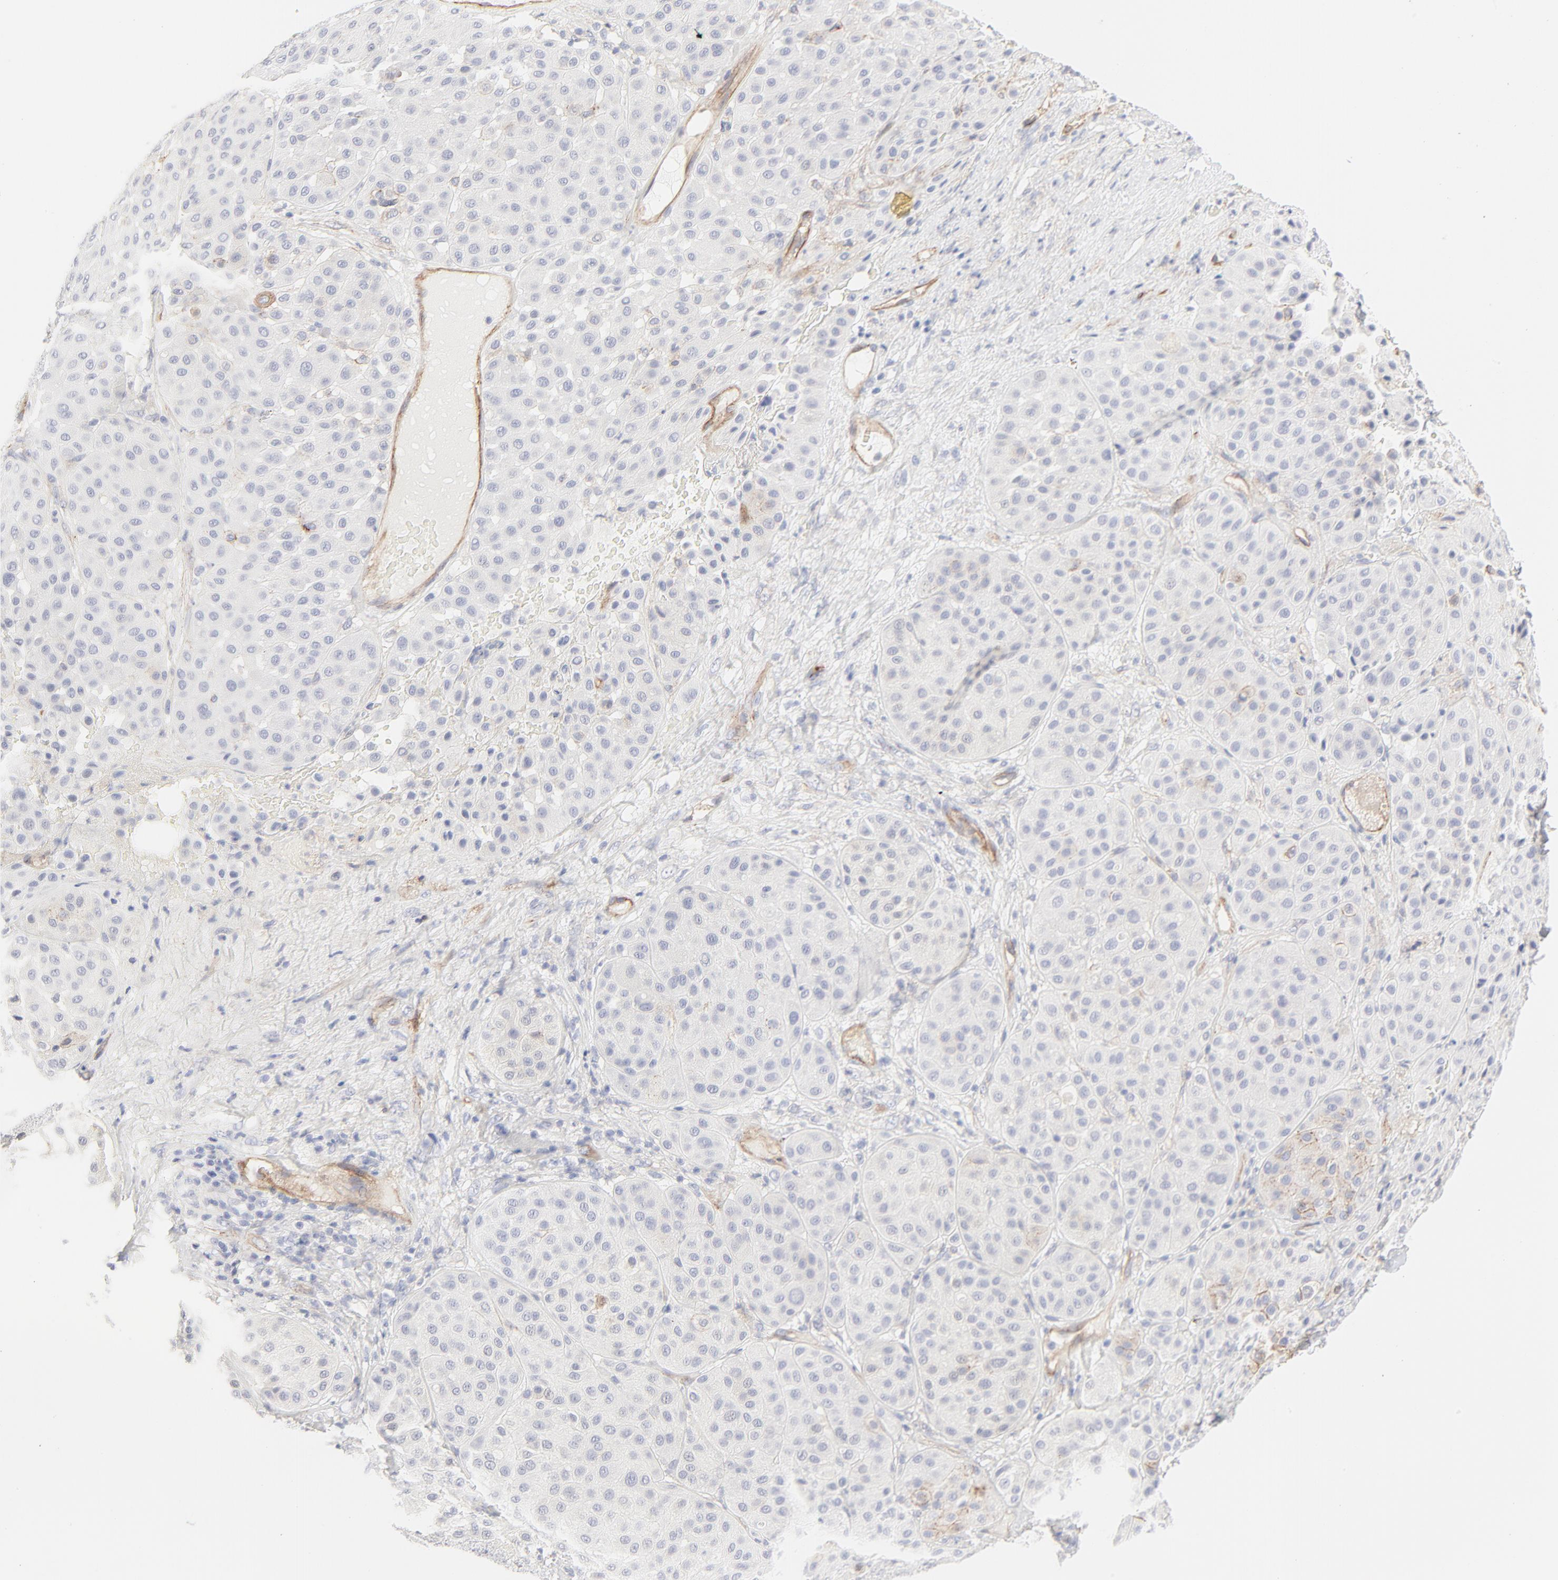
{"staining": {"intensity": "negative", "quantity": "none", "location": "none"}, "tissue": "melanoma", "cell_type": "Tumor cells", "image_type": "cancer", "snomed": [{"axis": "morphology", "description": "Normal tissue, NOS"}, {"axis": "morphology", "description": "Malignant melanoma, Metastatic site"}, {"axis": "topography", "description": "Skin"}], "caption": "IHC histopathology image of human malignant melanoma (metastatic site) stained for a protein (brown), which reveals no staining in tumor cells. (DAB IHC visualized using brightfield microscopy, high magnification).", "gene": "ITGA5", "patient": {"sex": "male", "age": 41}}